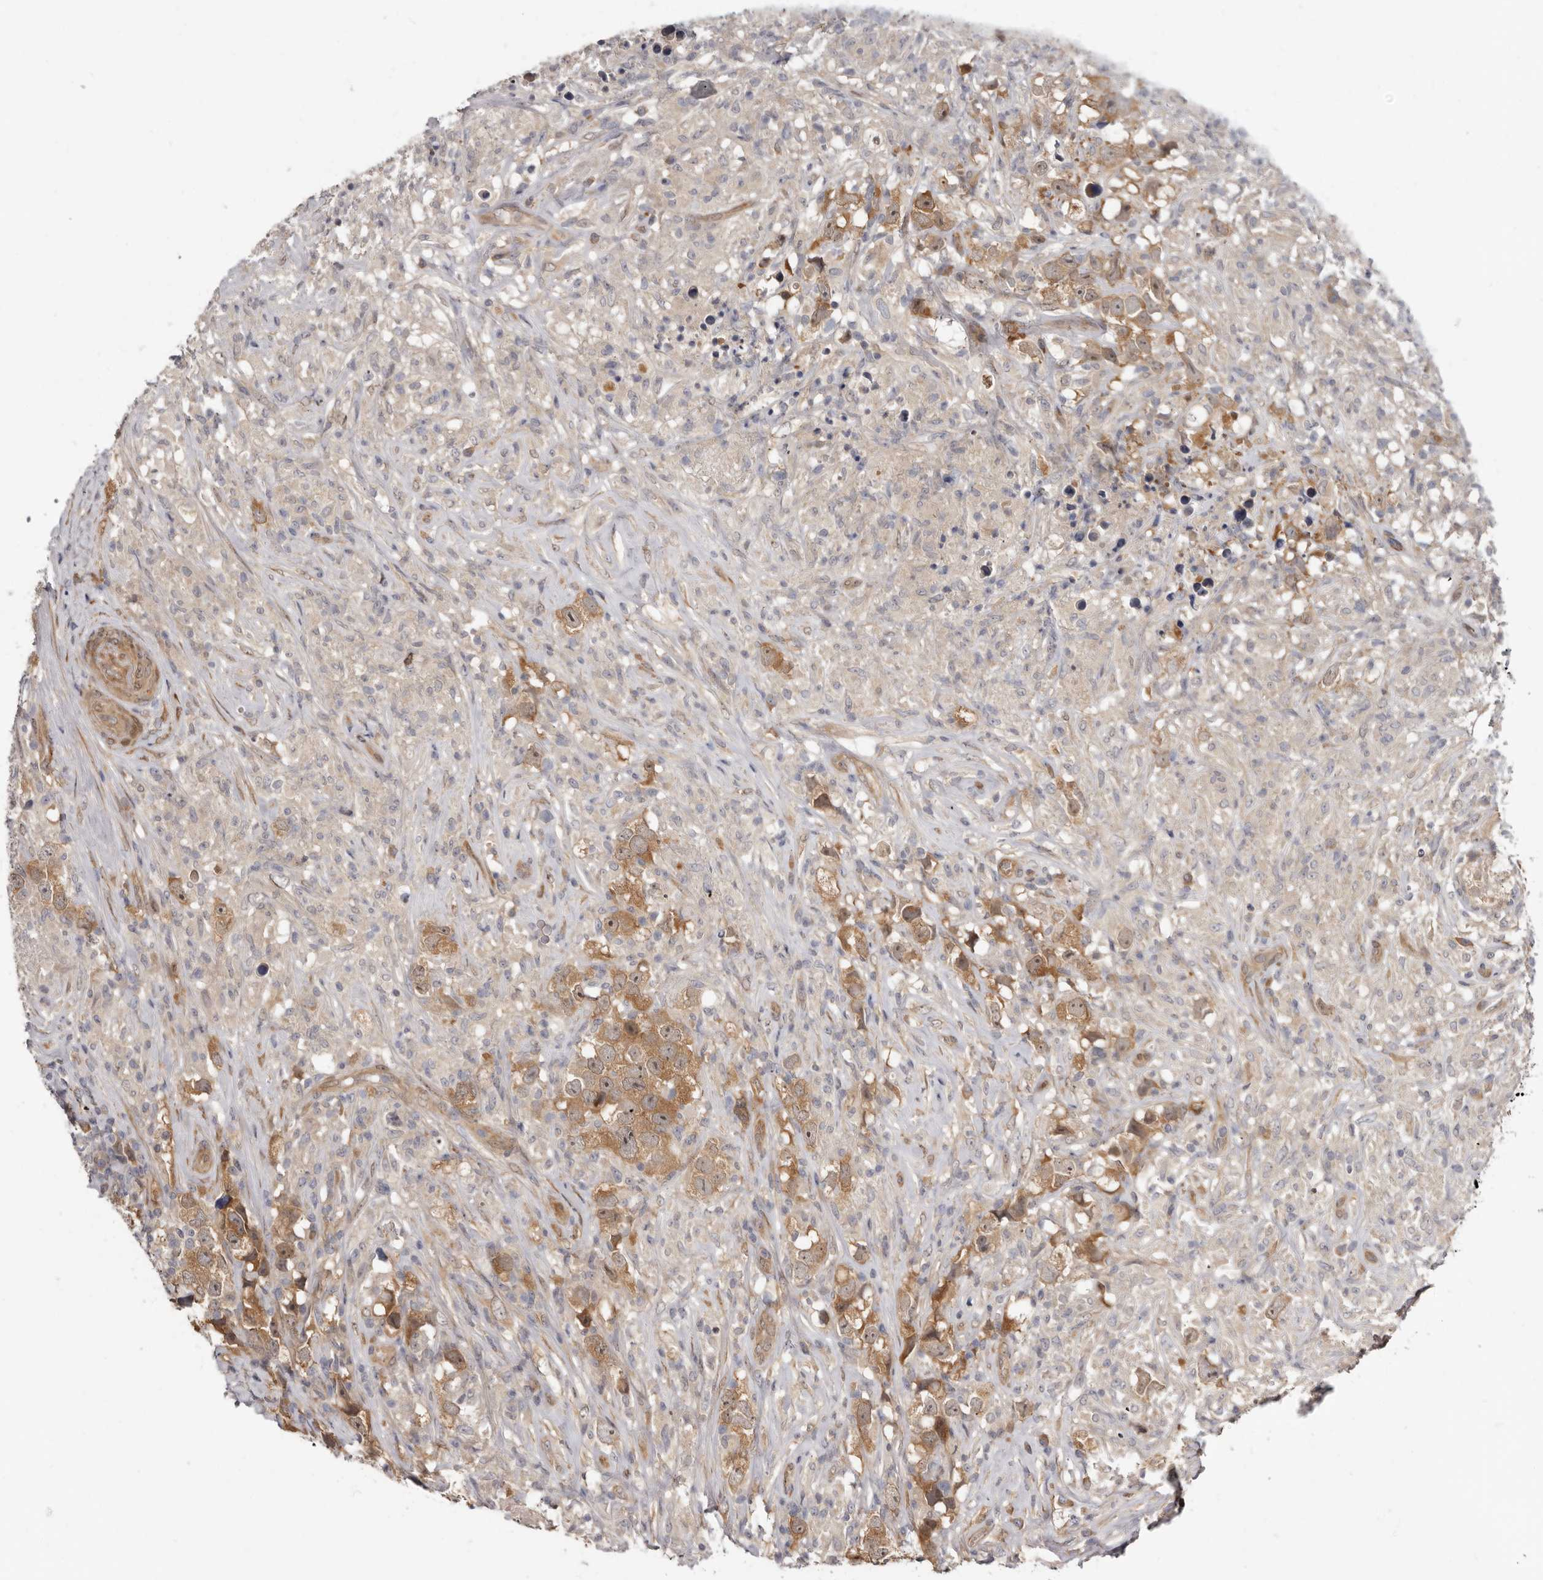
{"staining": {"intensity": "moderate", "quantity": ">75%", "location": "cytoplasmic/membranous"}, "tissue": "testis cancer", "cell_type": "Tumor cells", "image_type": "cancer", "snomed": [{"axis": "morphology", "description": "Seminoma, NOS"}, {"axis": "topography", "description": "Testis"}], "caption": "A high-resolution photomicrograph shows IHC staining of testis cancer (seminoma), which exhibits moderate cytoplasmic/membranous expression in approximately >75% of tumor cells.", "gene": "SBDS", "patient": {"sex": "male", "age": 49}}